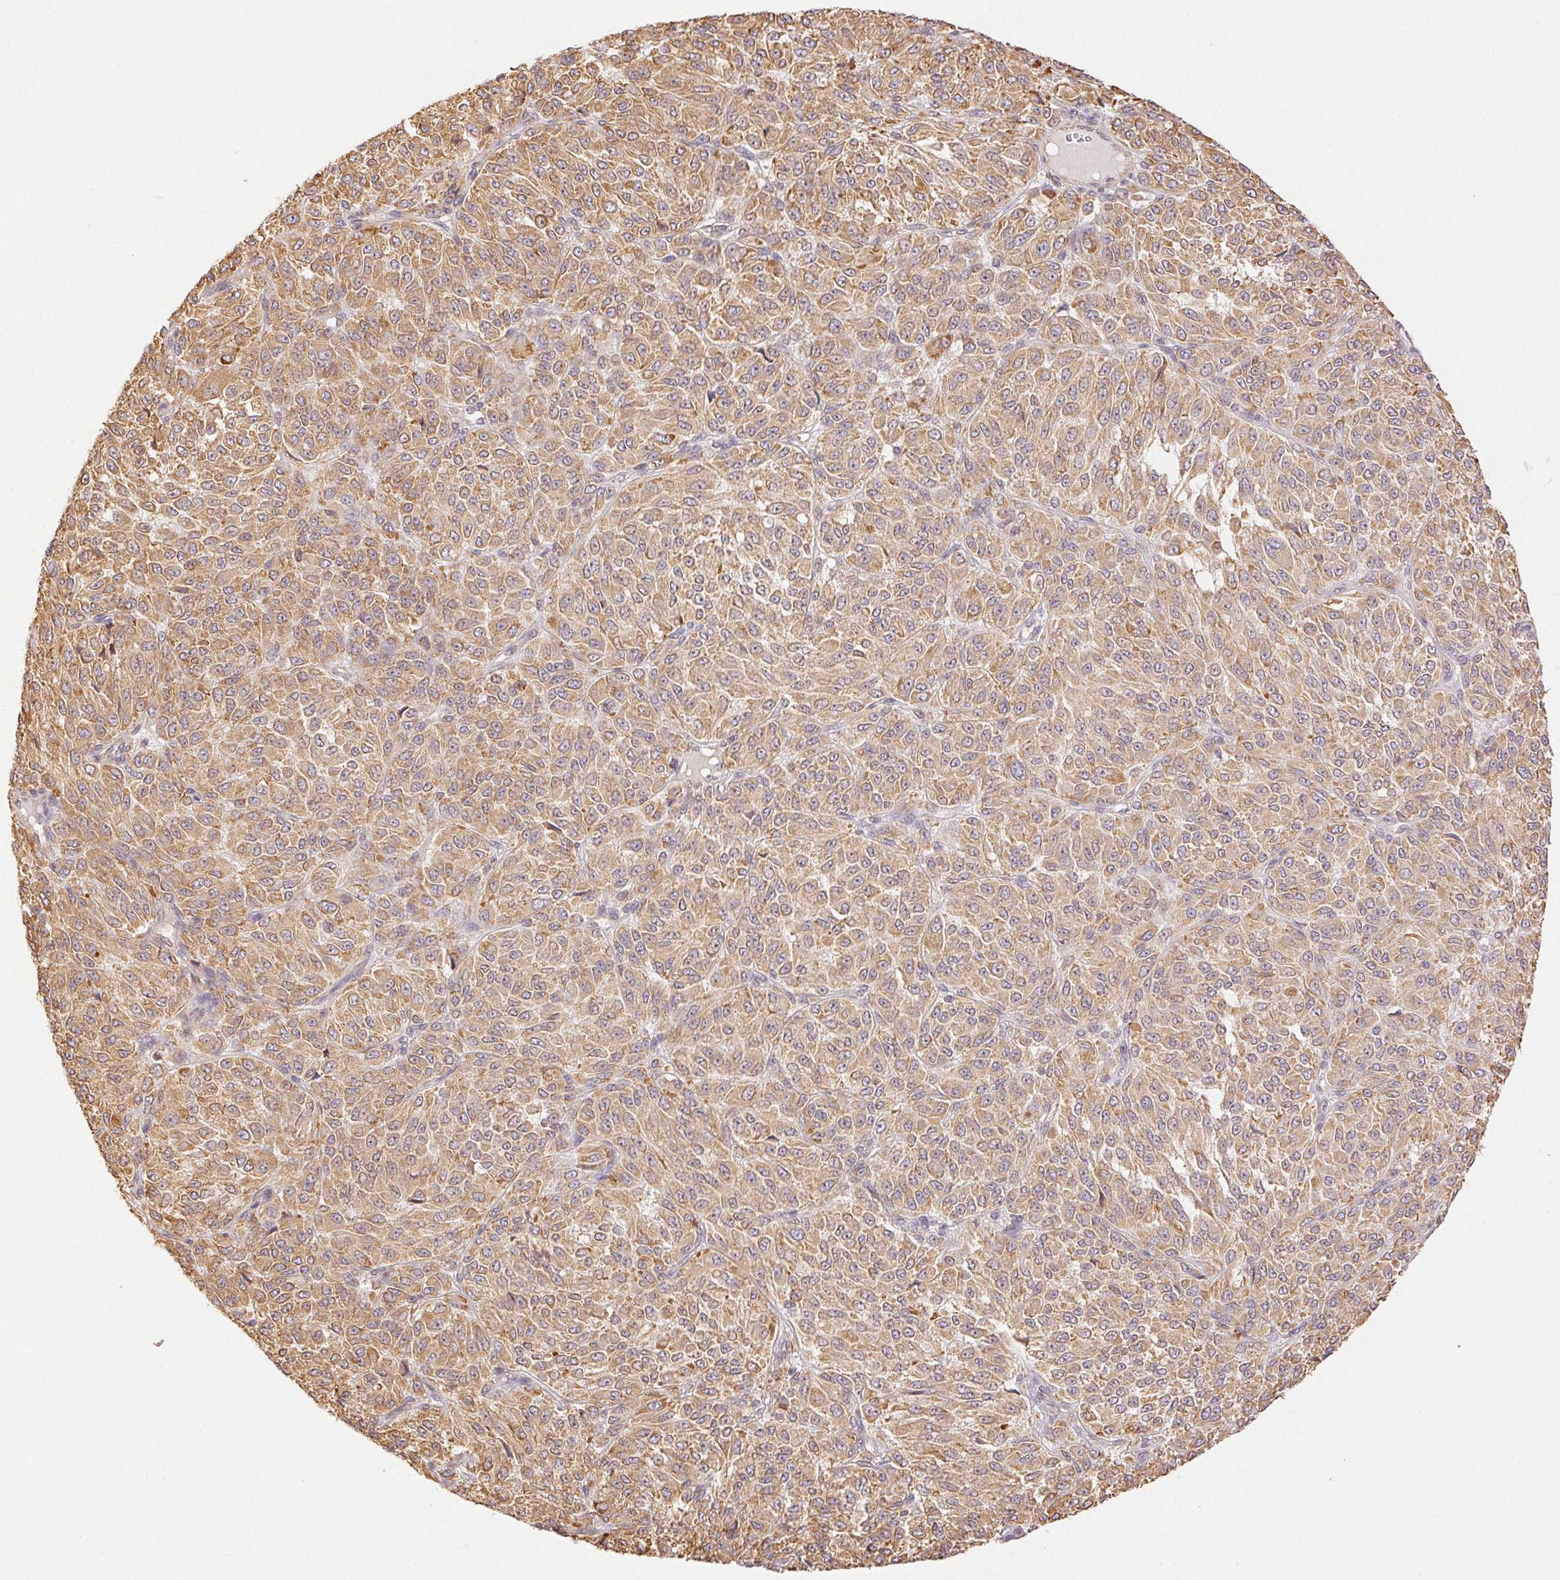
{"staining": {"intensity": "moderate", "quantity": ">75%", "location": "cytoplasmic/membranous"}, "tissue": "melanoma", "cell_type": "Tumor cells", "image_type": "cancer", "snomed": [{"axis": "morphology", "description": "Malignant melanoma, Metastatic site"}, {"axis": "topography", "description": "Brain"}], "caption": "Immunohistochemical staining of human malignant melanoma (metastatic site) demonstrates moderate cytoplasmic/membranous protein staining in approximately >75% of tumor cells. The protein of interest is shown in brown color, while the nuclei are stained blue.", "gene": "ENTREP1", "patient": {"sex": "female", "age": 56}}